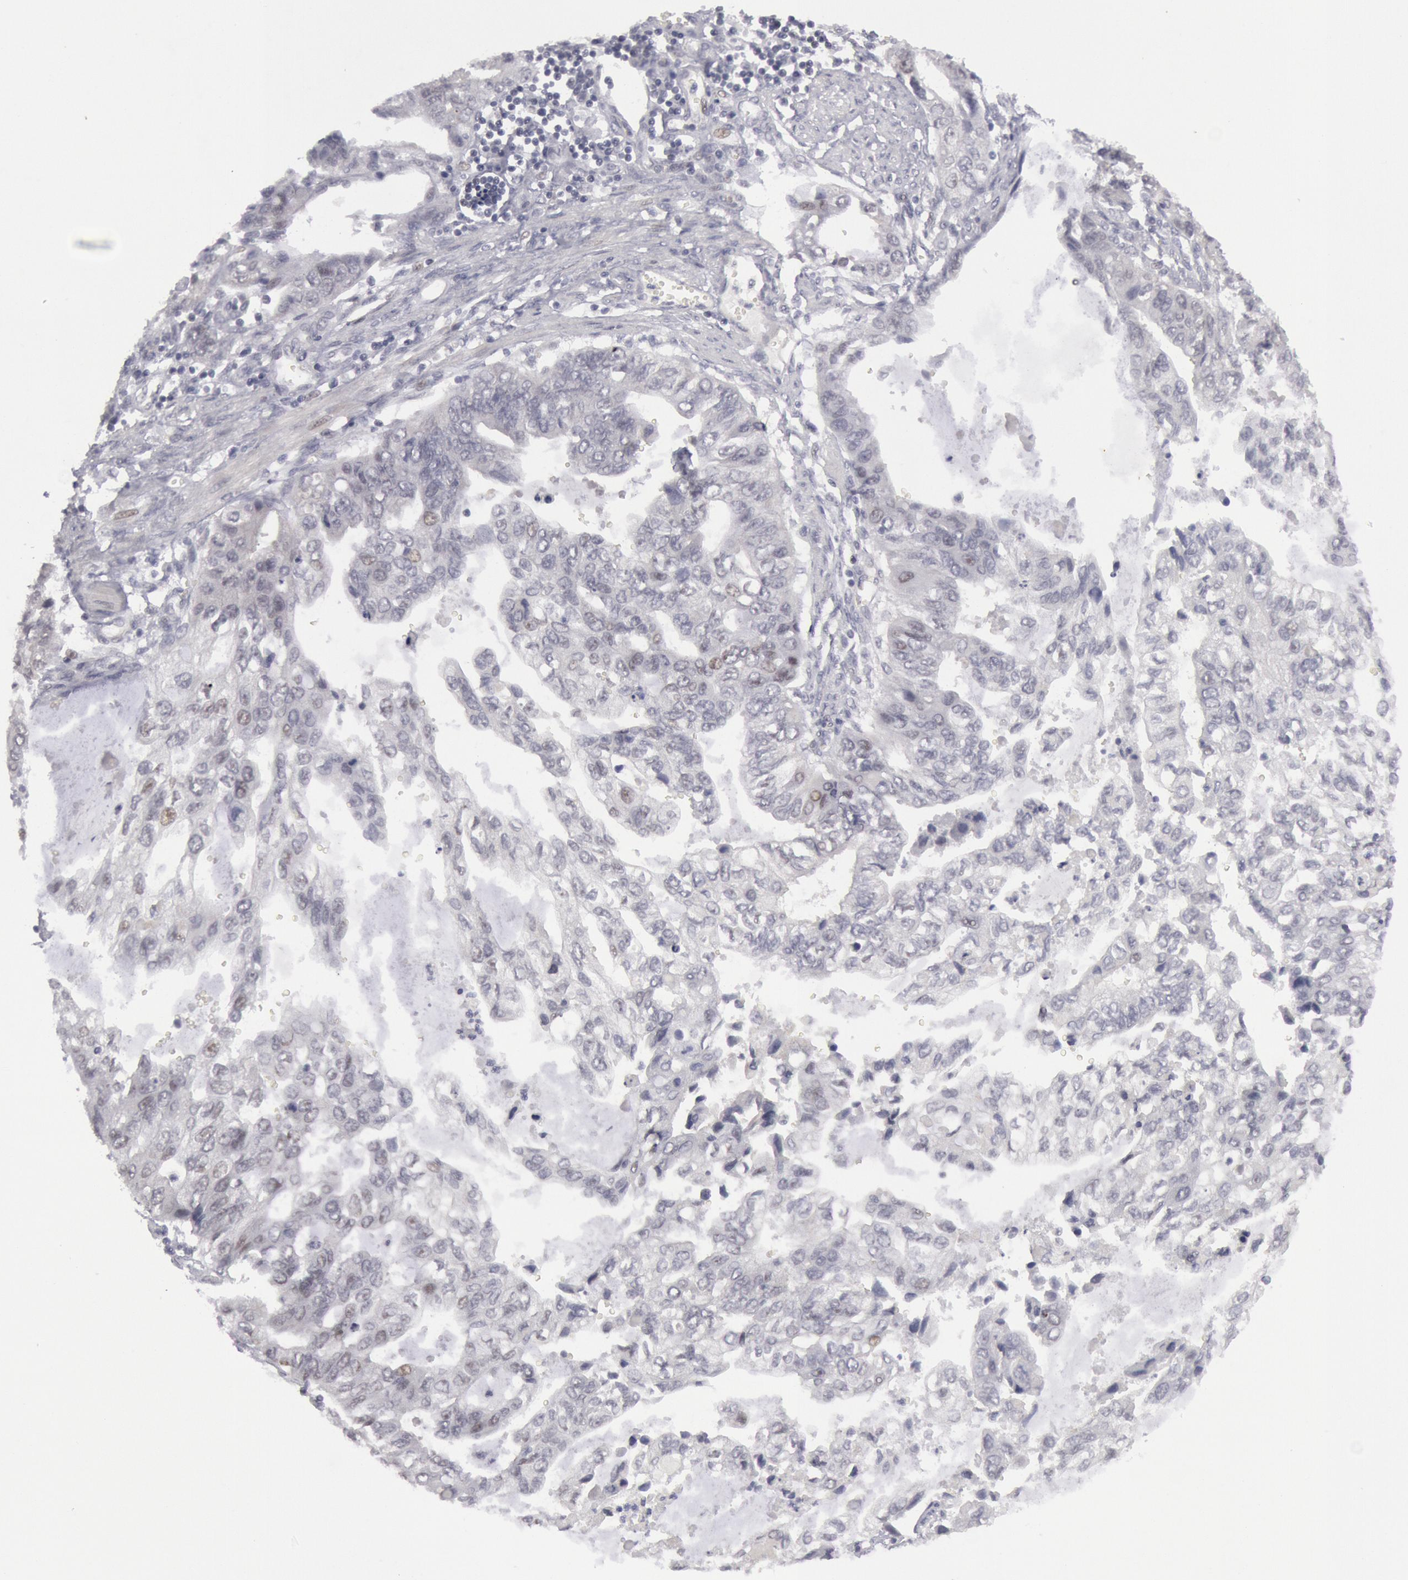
{"staining": {"intensity": "negative", "quantity": "none", "location": "none"}, "tissue": "stomach cancer", "cell_type": "Tumor cells", "image_type": "cancer", "snomed": [{"axis": "morphology", "description": "Adenocarcinoma, NOS"}, {"axis": "topography", "description": "Stomach, upper"}], "caption": "High magnification brightfield microscopy of stomach cancer (adenocarcinoma) stained with DAB (3,3'-diaminobenzidine) (brown) and counterstained with hematoxylin (blue): tumor cells show no significant positivity.", "gene": "JOSD1", "patient": {"sex": "female", "age": 52}}